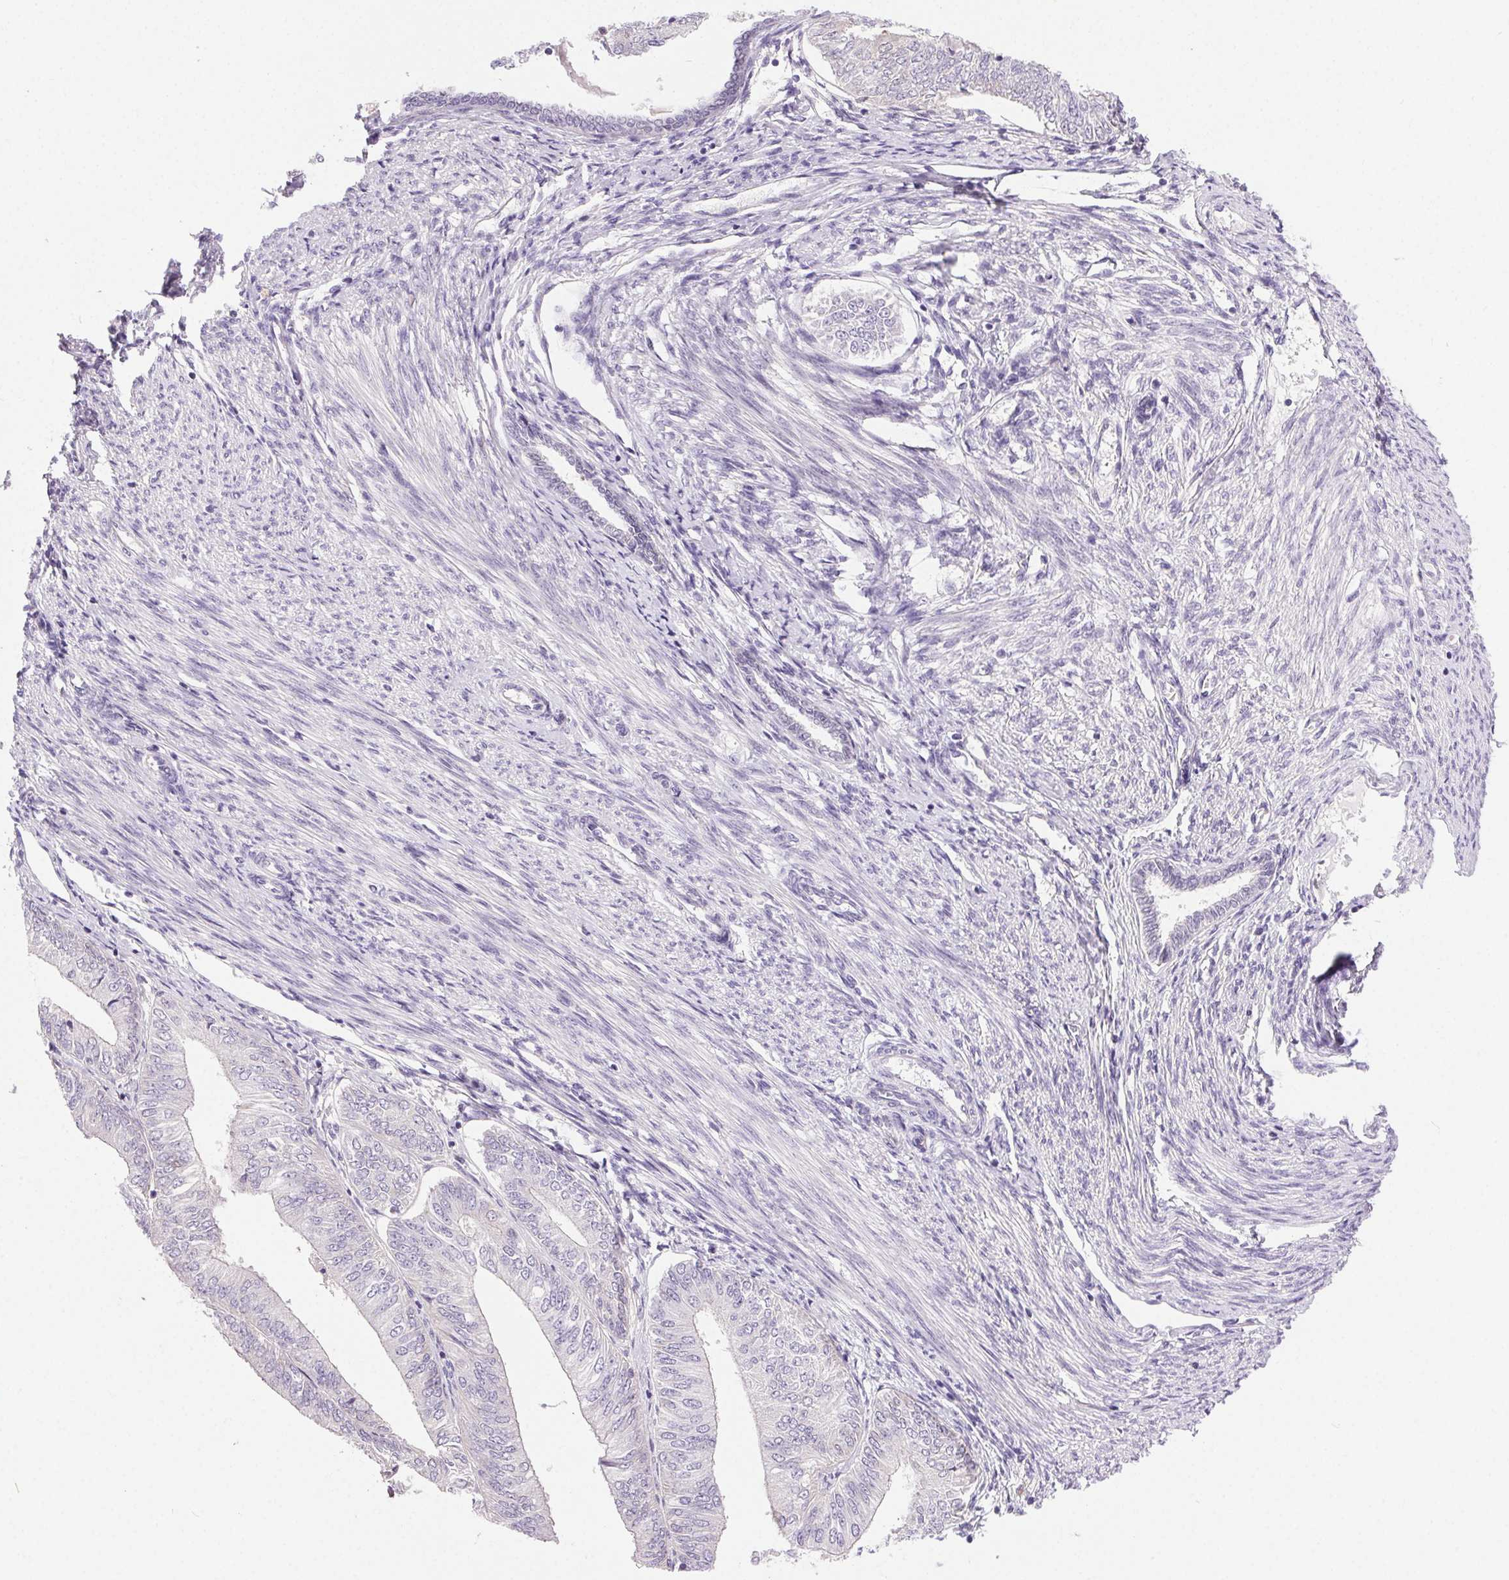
{"staining": {"intensity": "negative", "quantity": "none", "location": "none"}, "tissue": "endometrial cancer", "cell_type": "Tumor cells", "image_type": "cancer", "snomed": [{"axis": "morphology", "description": "Adenocarcinoma, NOS"}, {"axis": "topography", "description": "Endometrium"}], "caption": "High power microscopy image of an immunohistochemistry histopathology image of endometrial cancer (adenocarcinoma), revealing no significant expression in tumor cells.", "gene": "SYT11", "patient": {"sex": "female", "age": 58}}